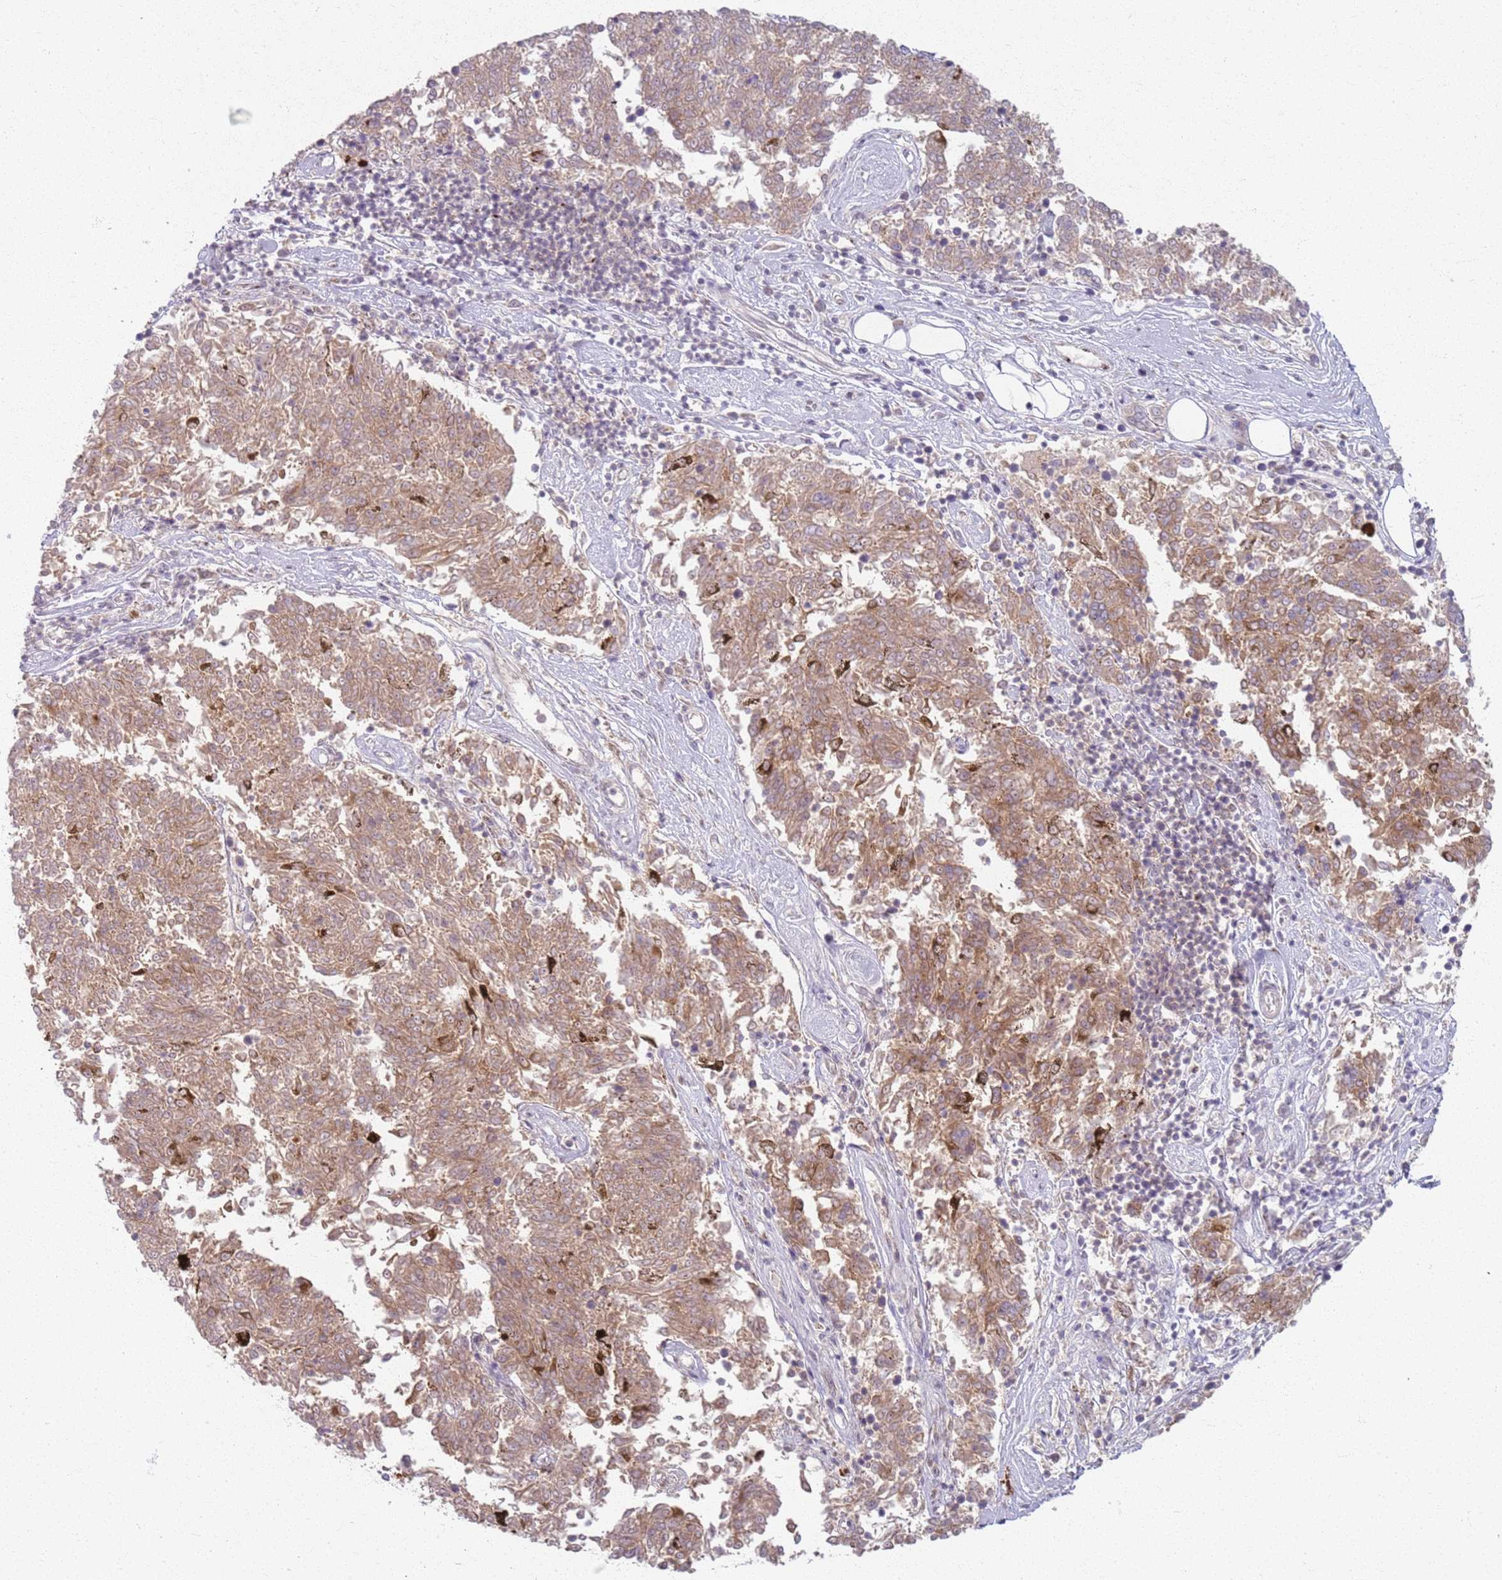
{"staining": {"intensity": "moderate", "quantity": ">75%", "location": "cytoplasmic/membranous"}, "tissue": "melanoma", "cell_type": "Tumor cells", "image_type": "cancer", "snomed": [{"axis": "morphology", "description": "Malignant melanoma, NOS"}, {"axis": "topography", "description": "Skin"}], "caption": "DAB immunohistochemical staining of malignant melanoma displays moderate cytoplasmic/membranous protein expression in about >75% of tumor cells.", "gene": "ZDHHC2", "patient": {"sex": "female", "age": 72}}